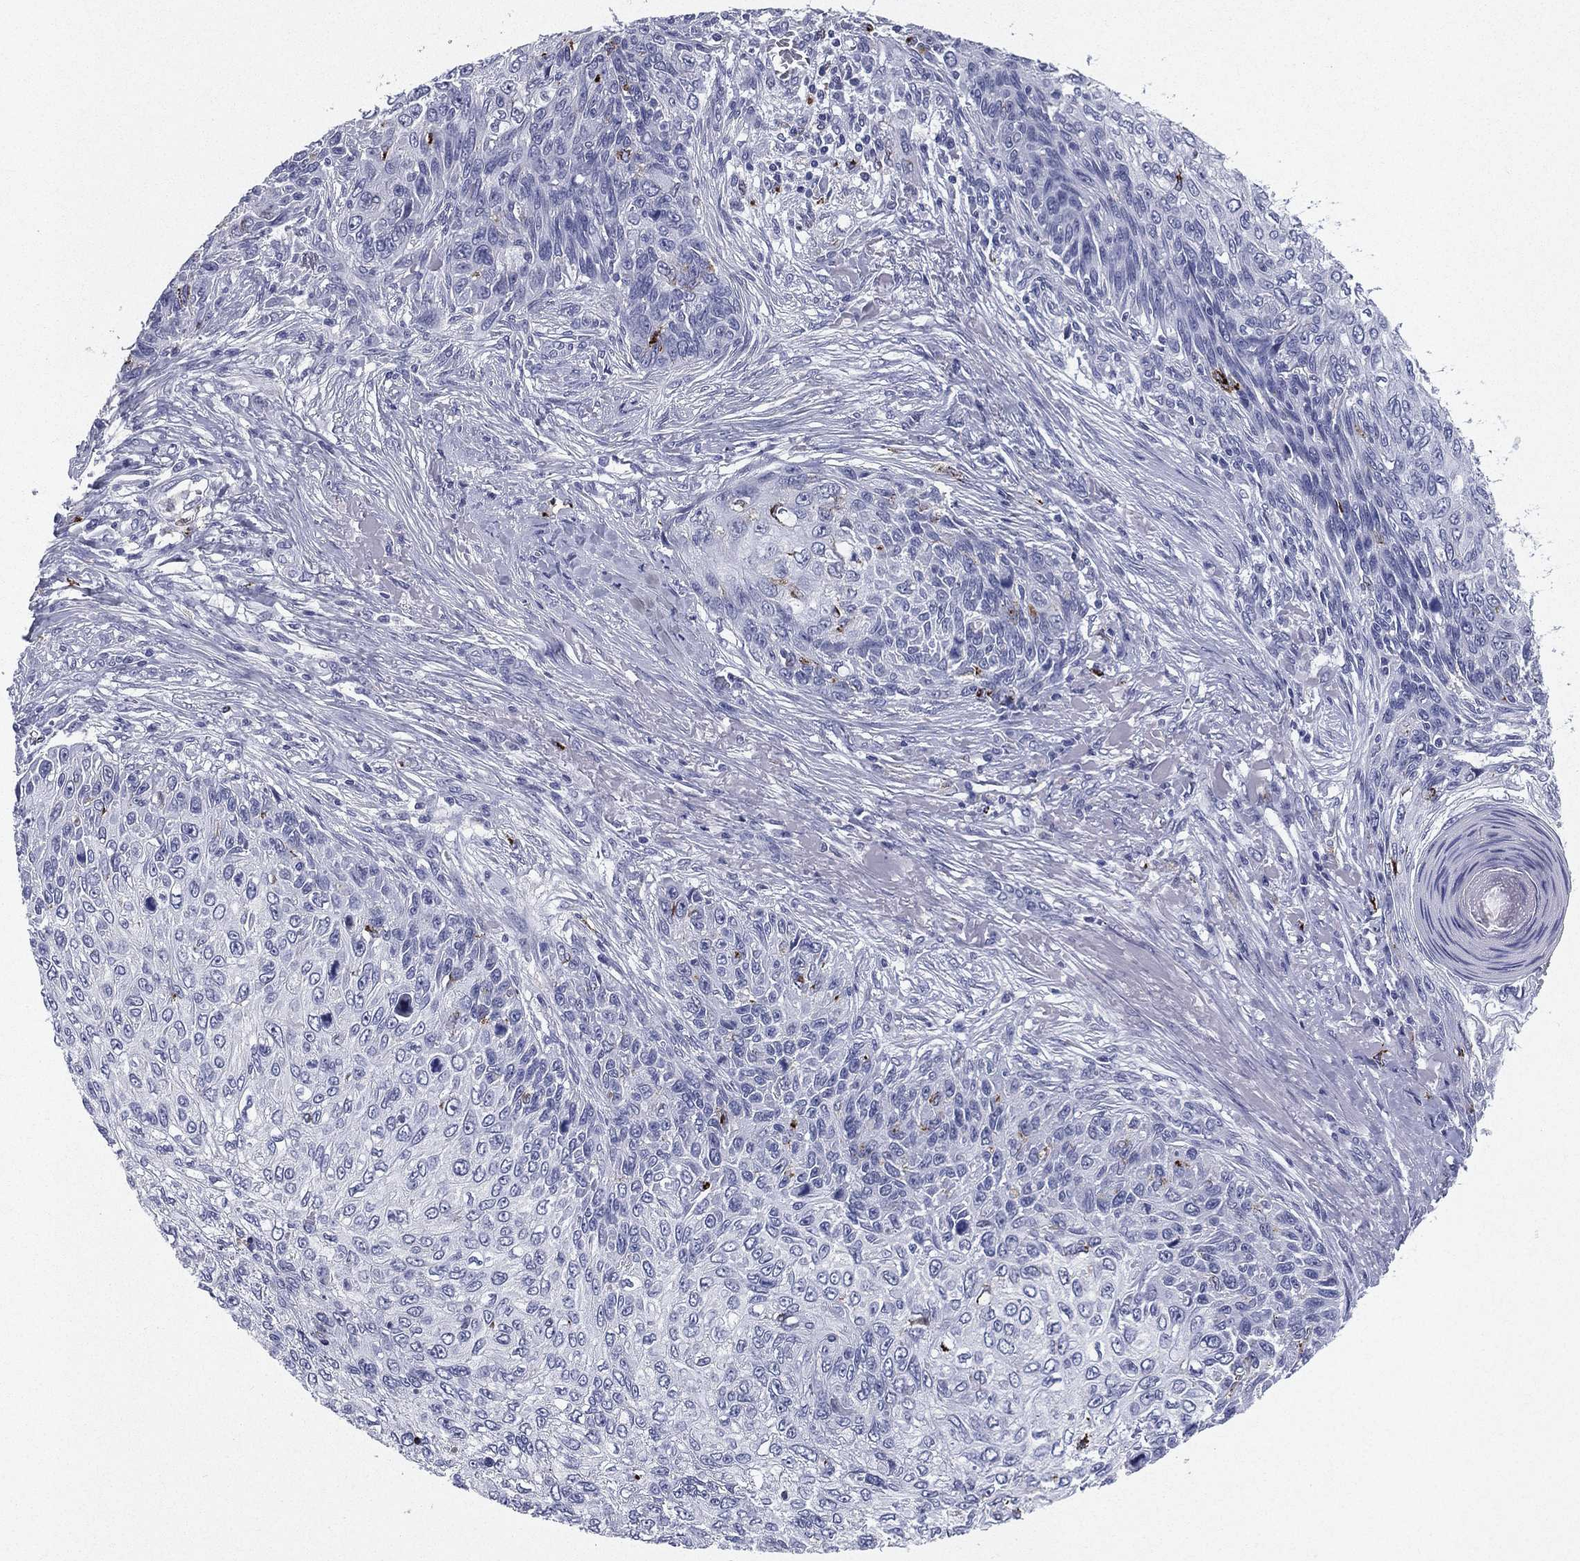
{"staining": {"intensity": "negative", "quantity": "none", "location": "none"}, "tissue": "skin cancer", "cell_type": "Tumor cells", "image_type": "cancer", "snomed": [{"axis": "morphology", "description": "Squamous cell carcinoma, NOS"}, {"axis": "topography", "description": "Skin"}], "caption": "Immunohistochemical staining of human skin squamous cell carcinoma displays no significant expression in tumor cells. (Immunohistochemistry (ihc), brightfield microscopy, high magnification).", "gene": "HLA-DOA", "patient": {"sex": "male", "age": 92}}